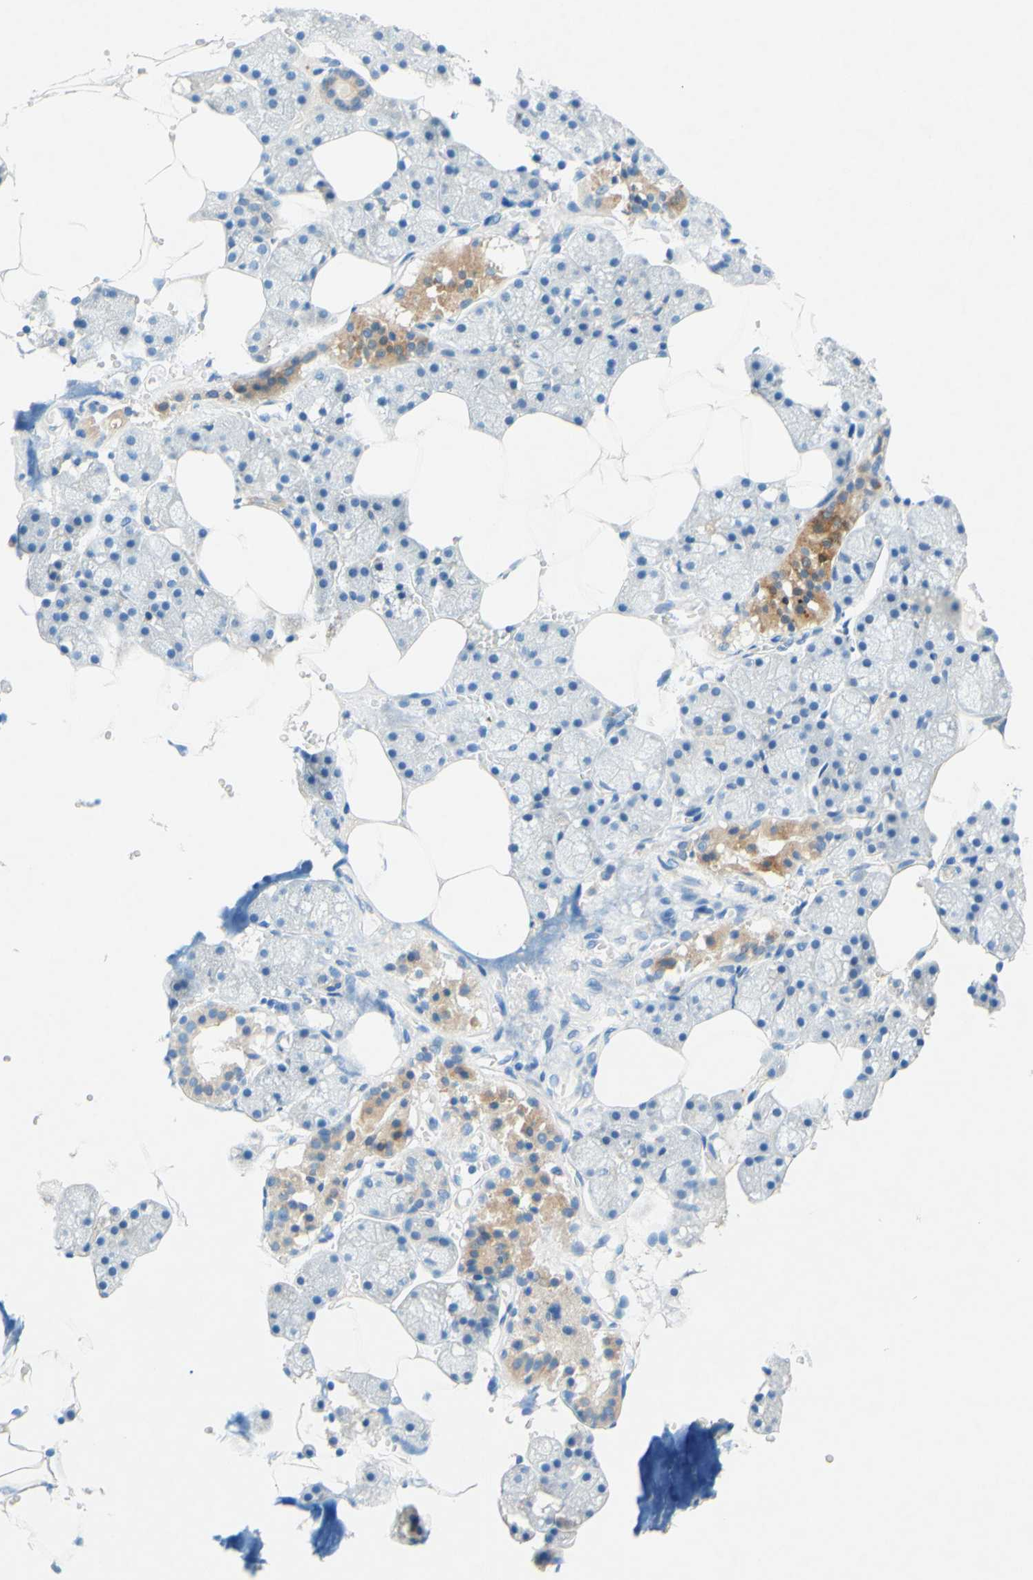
{"staining": {"intensity": "weak", "quantity": "<25%", "location": "cytoplasmic/membranous"}, "tissue": "salivary gland", "cell_type": "Glandular cells", "image_type": "normal", "snomed": [{"axis": "morphology", "description": "Normal tissue, NOS"}, {"axis": "topography", "description": "Salivary gland"}], "caption": "The immunohistochemistry image has no significant positivity in glandular cells of salivary gland. (Immunohistochemistry (ihc), brightfield microscopy, high magnification).", "gene": "SLC46A1", "patient": {"sex": "male", "age": 62}}